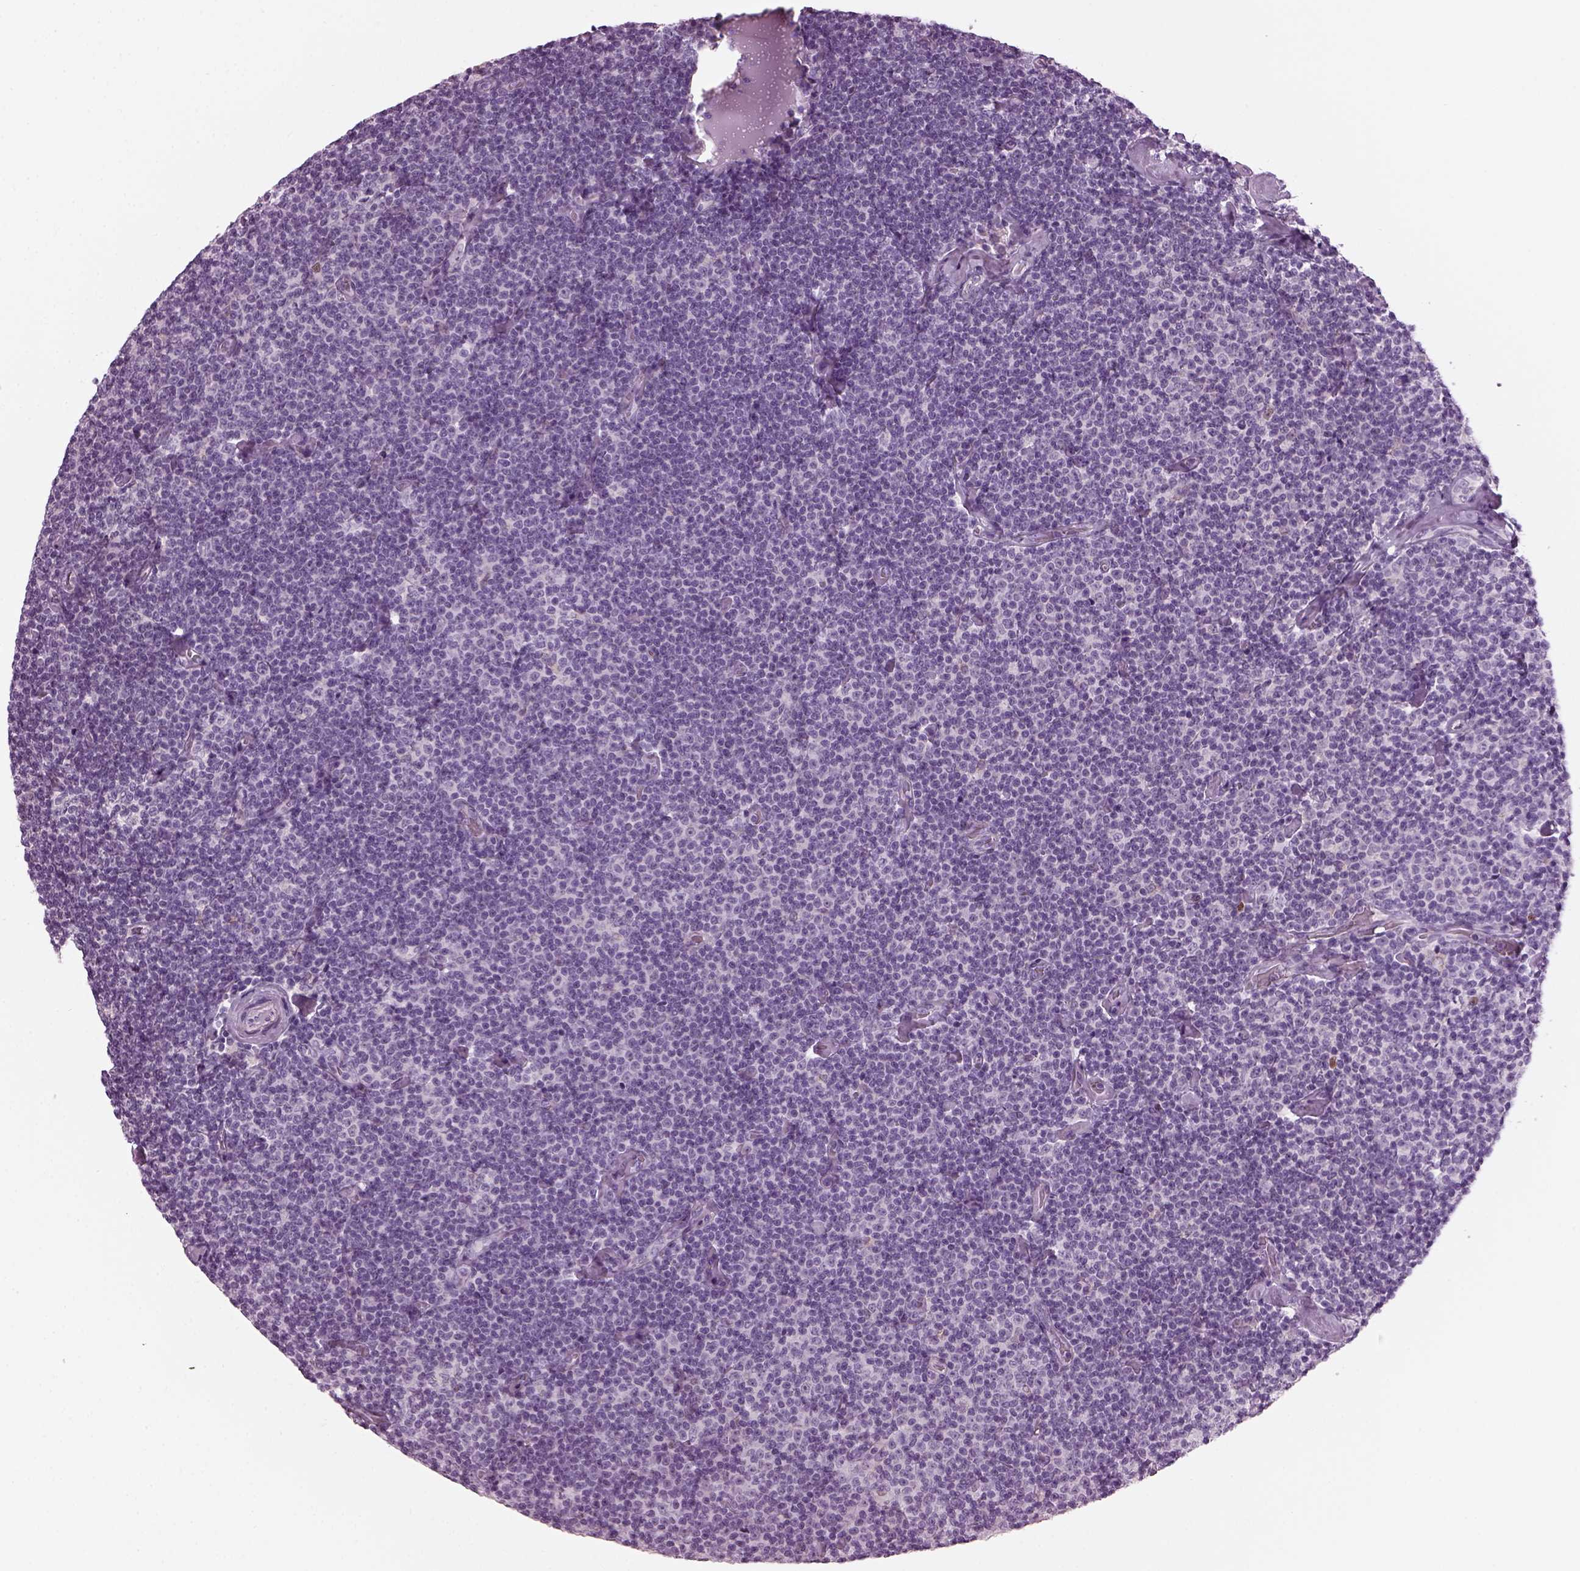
{"staining": {"intensity": "negative", "quantity": "none", "location": "none"}, "tissue": "lymphoma", "cell_type": "Tumor cells", "image_type": "cancer", "snomed": [{"axis": "morphology", "description": "Malignant lymphoma, non-Hodgkin's type, Low grade"}, {"axis": "topography", "description": "Lymph node"}], "caption": "DAB (3,3'-diaminobenzidine) immunohistochemical staining of lymphoma shows no significant positivity in tumor cells.", "gene": "PRR9", "patient": {"sex": "male", "age": 81}}